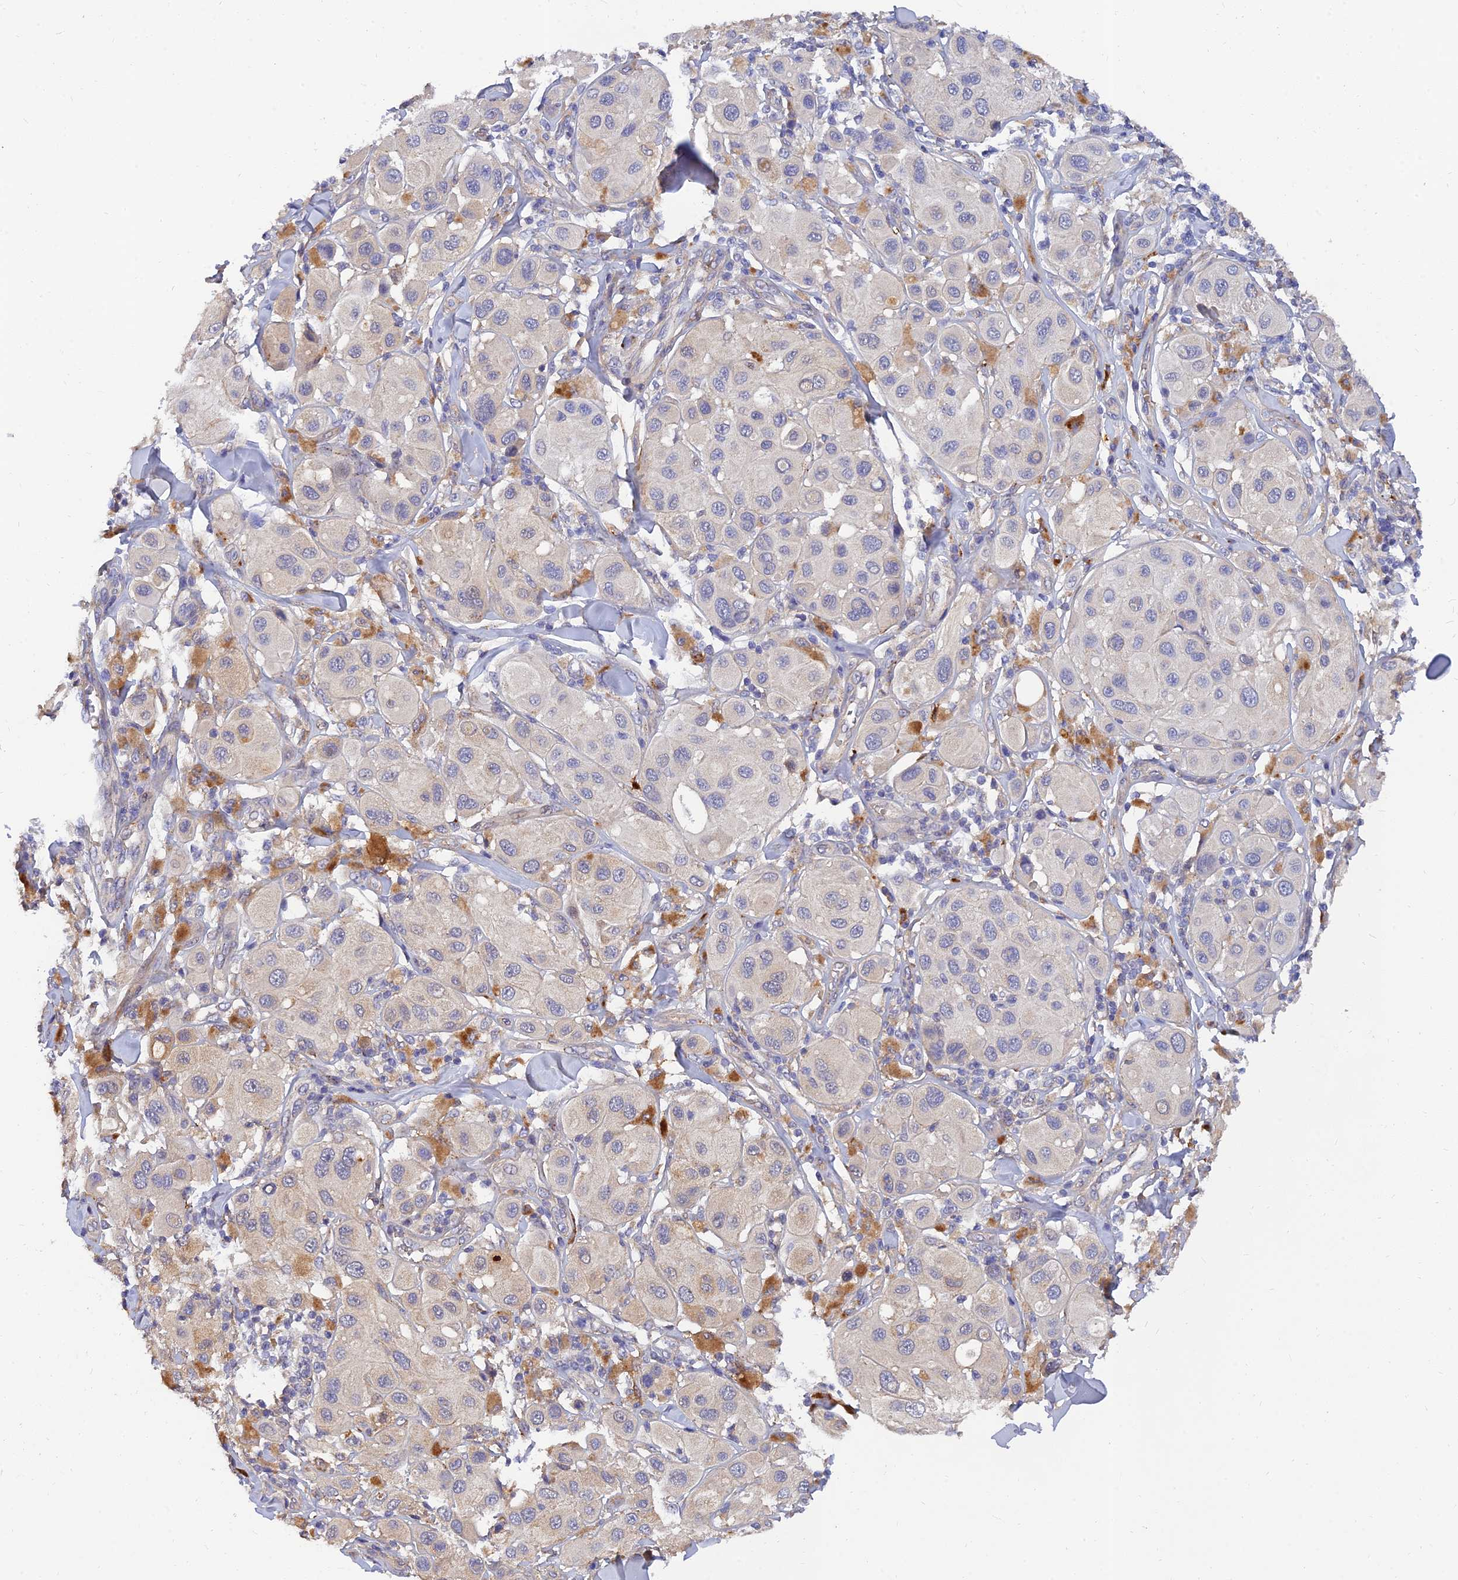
{"staining": {"intensity": "weak", "quantity": "<25%", "location": "cytoplasmic/membranous"}, "tissue": "melanoma", "cell_type": "Tumor cells", "image_type": "cancer", "snomed": [{"axis": "morphology", "description": "Malignant melanoma, Metastatic site"}, {"axis": "topography", "description": "Skin"}], "caption": "A histopathology image of malignant melanoma (metastatic site) stained for a protein shows no brown staining in tumor cells.", "gene": "MRPL35", "patient": {"sex": "male", "age": 41}}